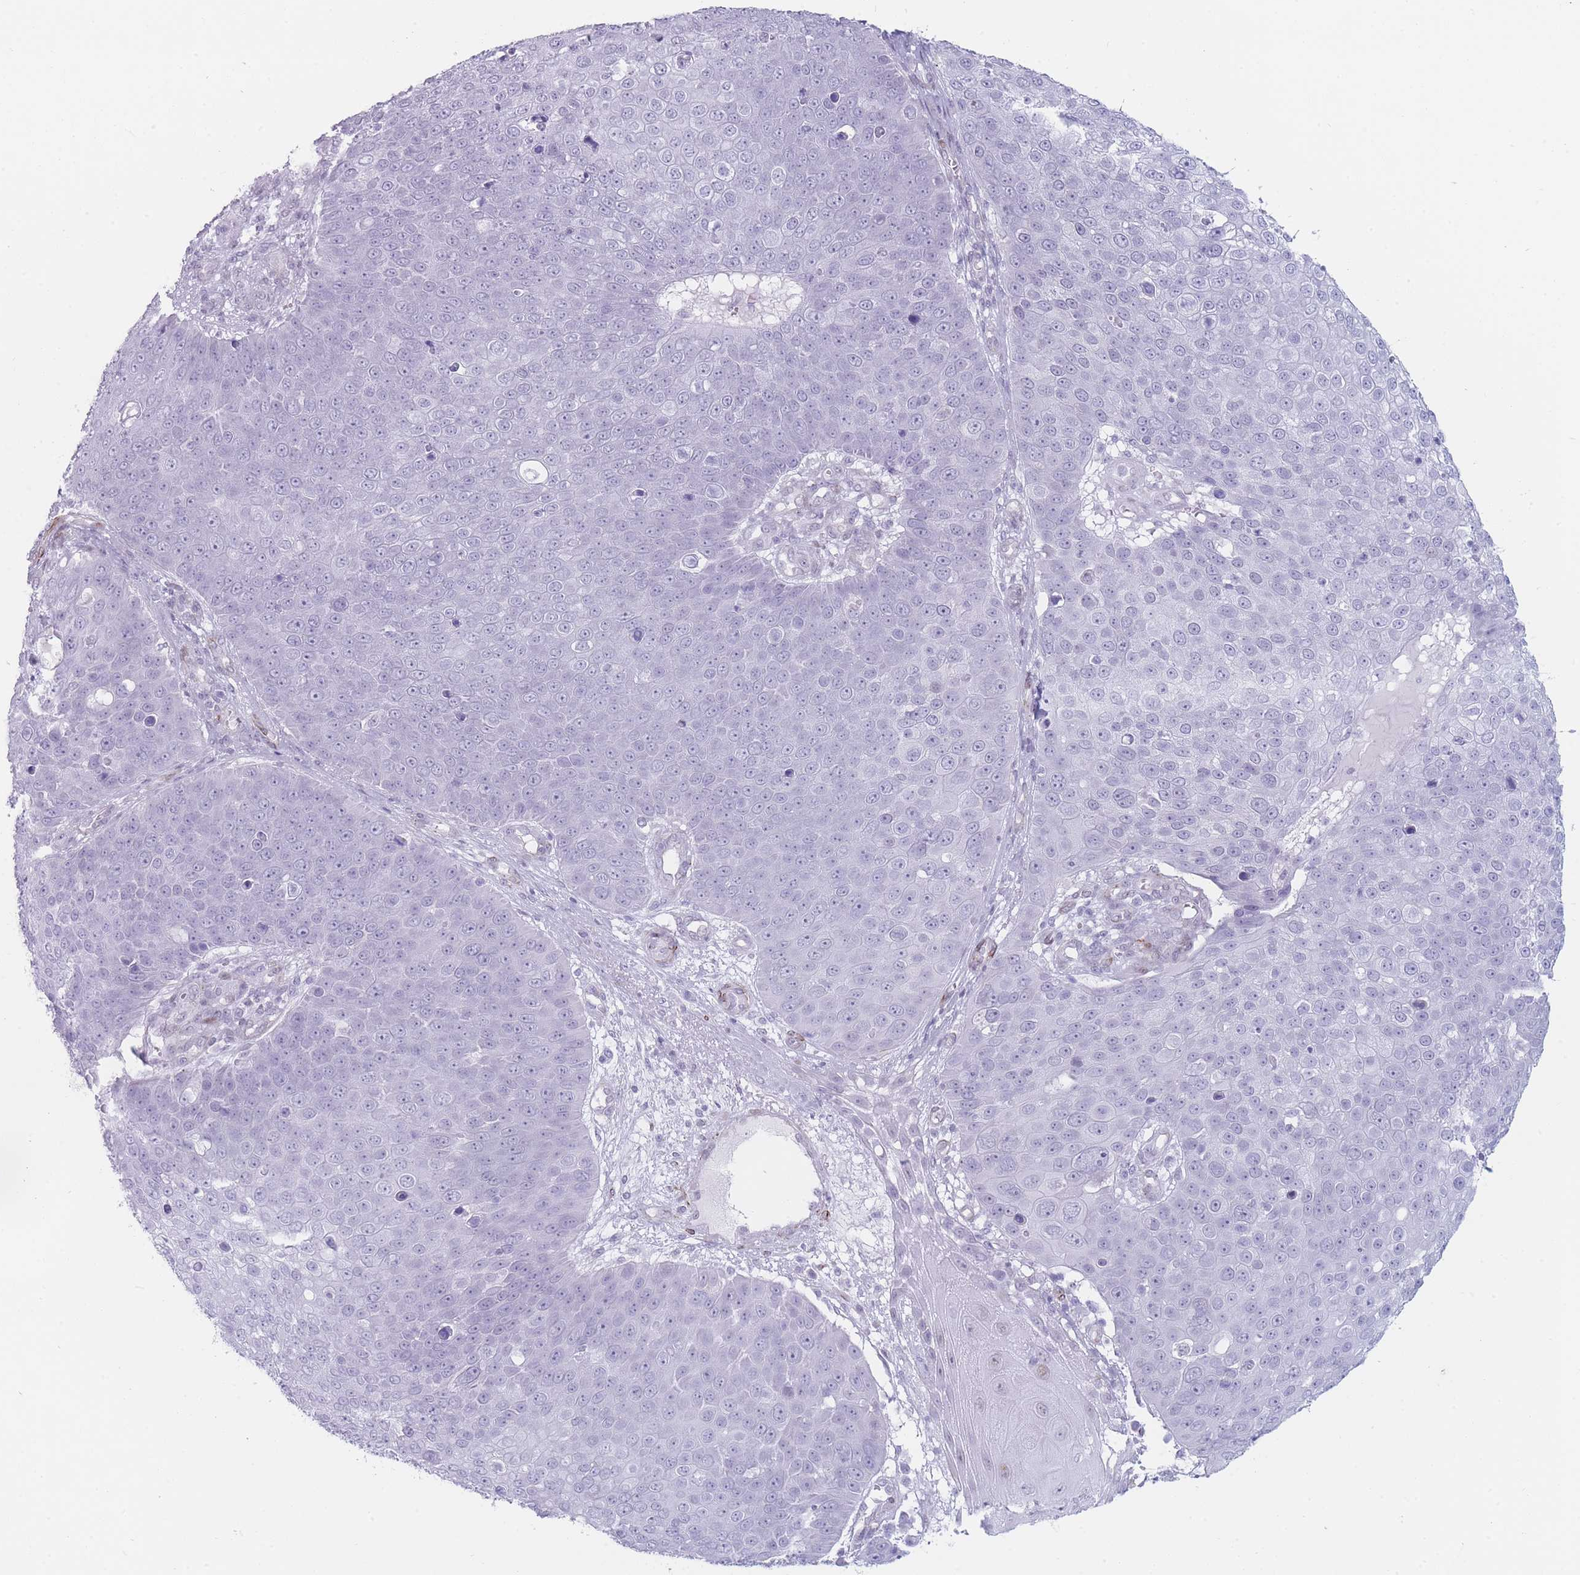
{"staining": {"intensity": "negative", "quantity": "none", "location": "none"}, "tissue": "skin cancer", "cell_type": "Tumor cells", "image_type": "cancer", "snomed": [{"axis": "morphology", "description": "Squamous cell carcinoma, NOS"}, {"axis": "topography", "description": "Skin"}], "caption": "There is no significant positivity in tumor cells of skin squamous cell carcinoma.", "gene": "IFNA6", "patient": {"sex": "male", "age": 71}}